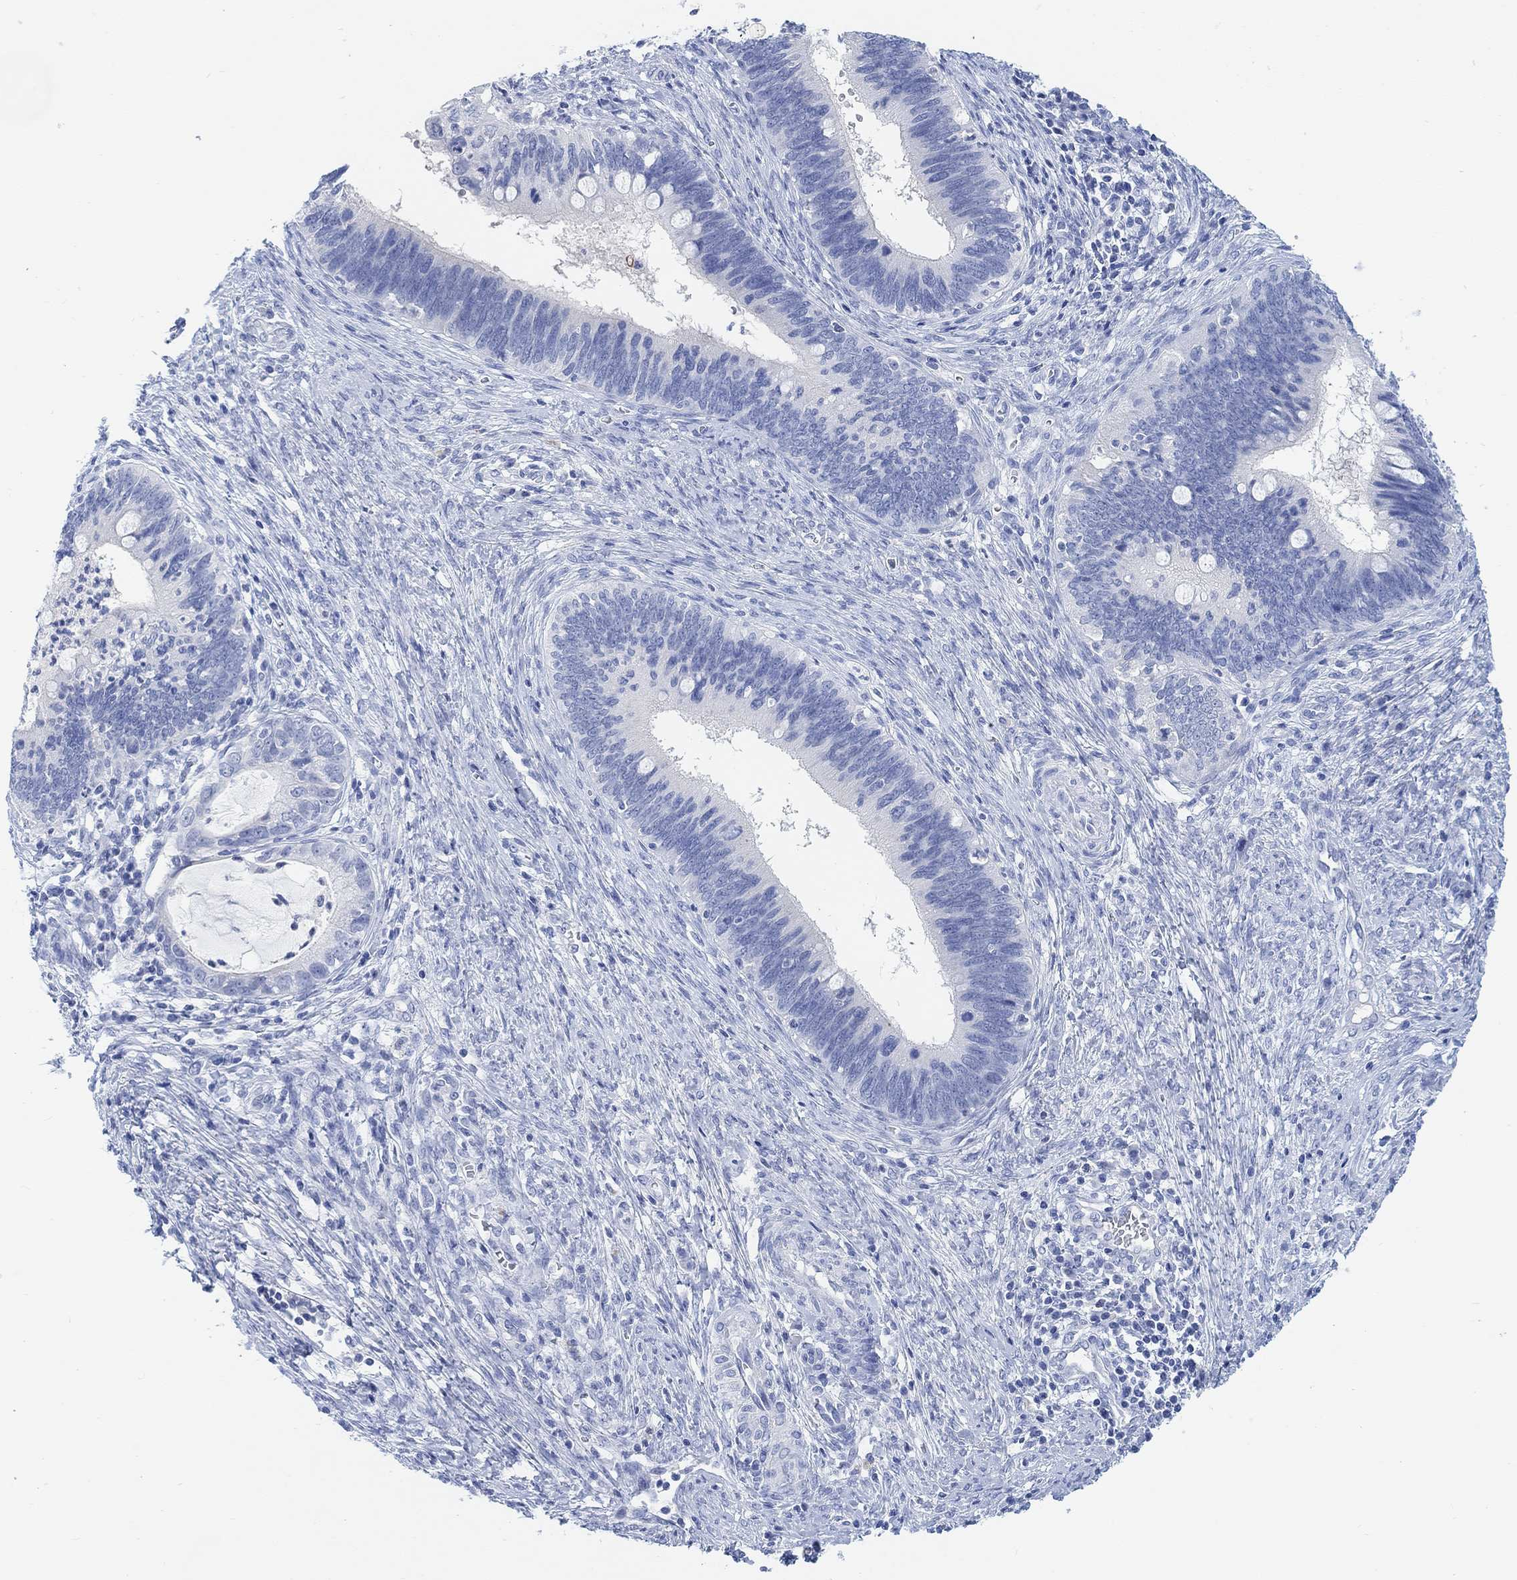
{"staining": {"intensity": "negative", "quantity": "none", "location": "none"}, "tissue": "cervical cancer", "cell_type": "Tumor cells", "image_type": "cancer", "snomed": [{"axis": "morphology", "description": "Adenocarcinoma, NOS"}, {"axis": "topography", "description": "Cervix"}], "caption": "DAB immunohistochemical staining of cervical adenocarcinoma exhibits no significant staining in tumor cells. (DAB (3,3'-diaminobenzidine) immunohistochemistry, high magnification).", "gene": "ENO4", "patient": {"sex": "female", "age": 42}}